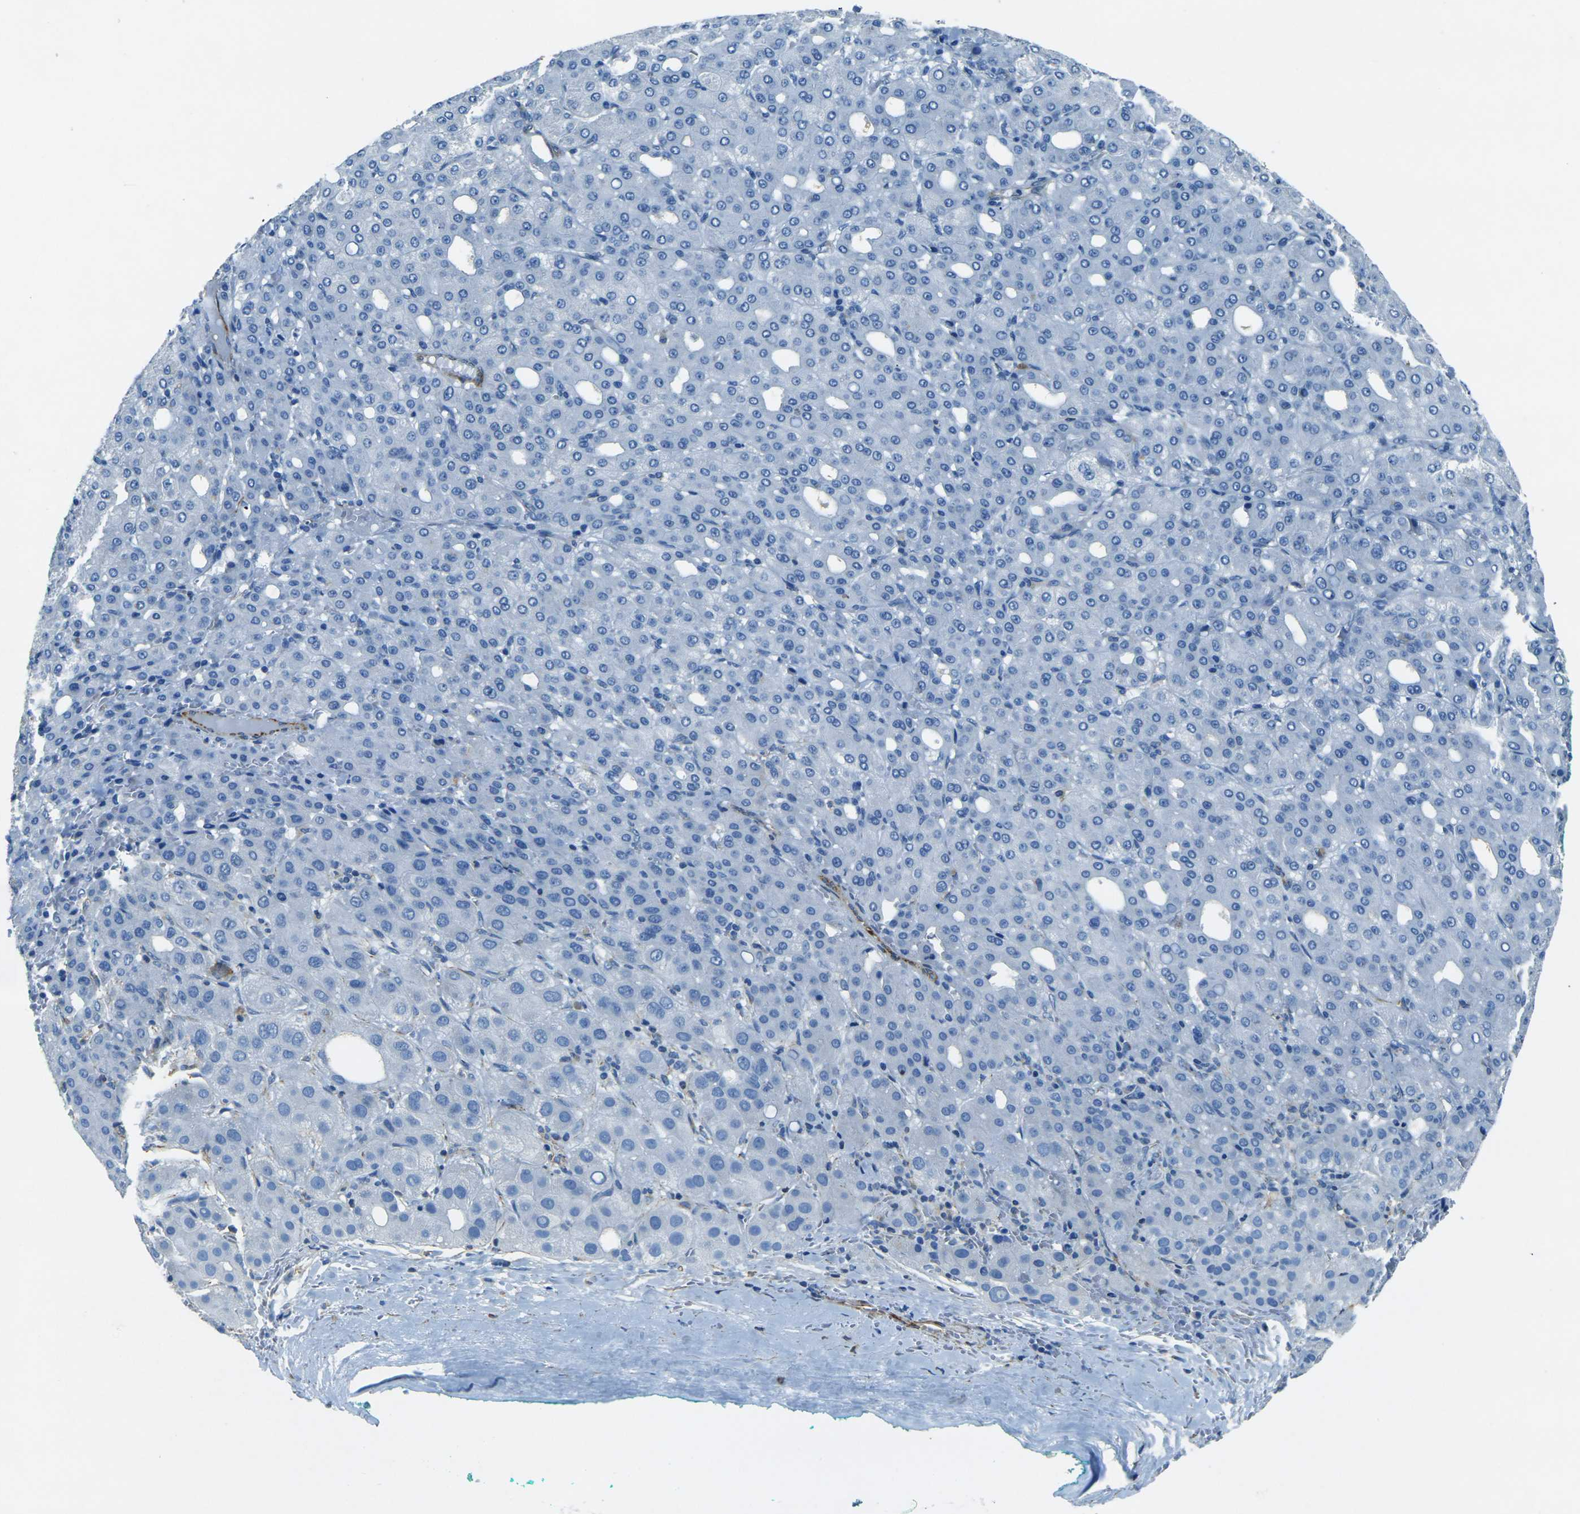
{"staining": {"intensity": "negative", "quantity": "none", "location": "none"}, "tissue": "liver cancer", "cell_type": "Tumor cells", "image_type": "cancer", "snomed": [{"axis": "morphology", "description": "Carcinoma, Hepatocellular, NOS"}, {"axis": "topography", "description": "Liver"}], "caption": "Image shows no significant protein positivity in tumor cells of liver cancer. Nuclei are stained in blue.", "gene": "SORT1", "patient": {"sex": "male", "age": 65}}